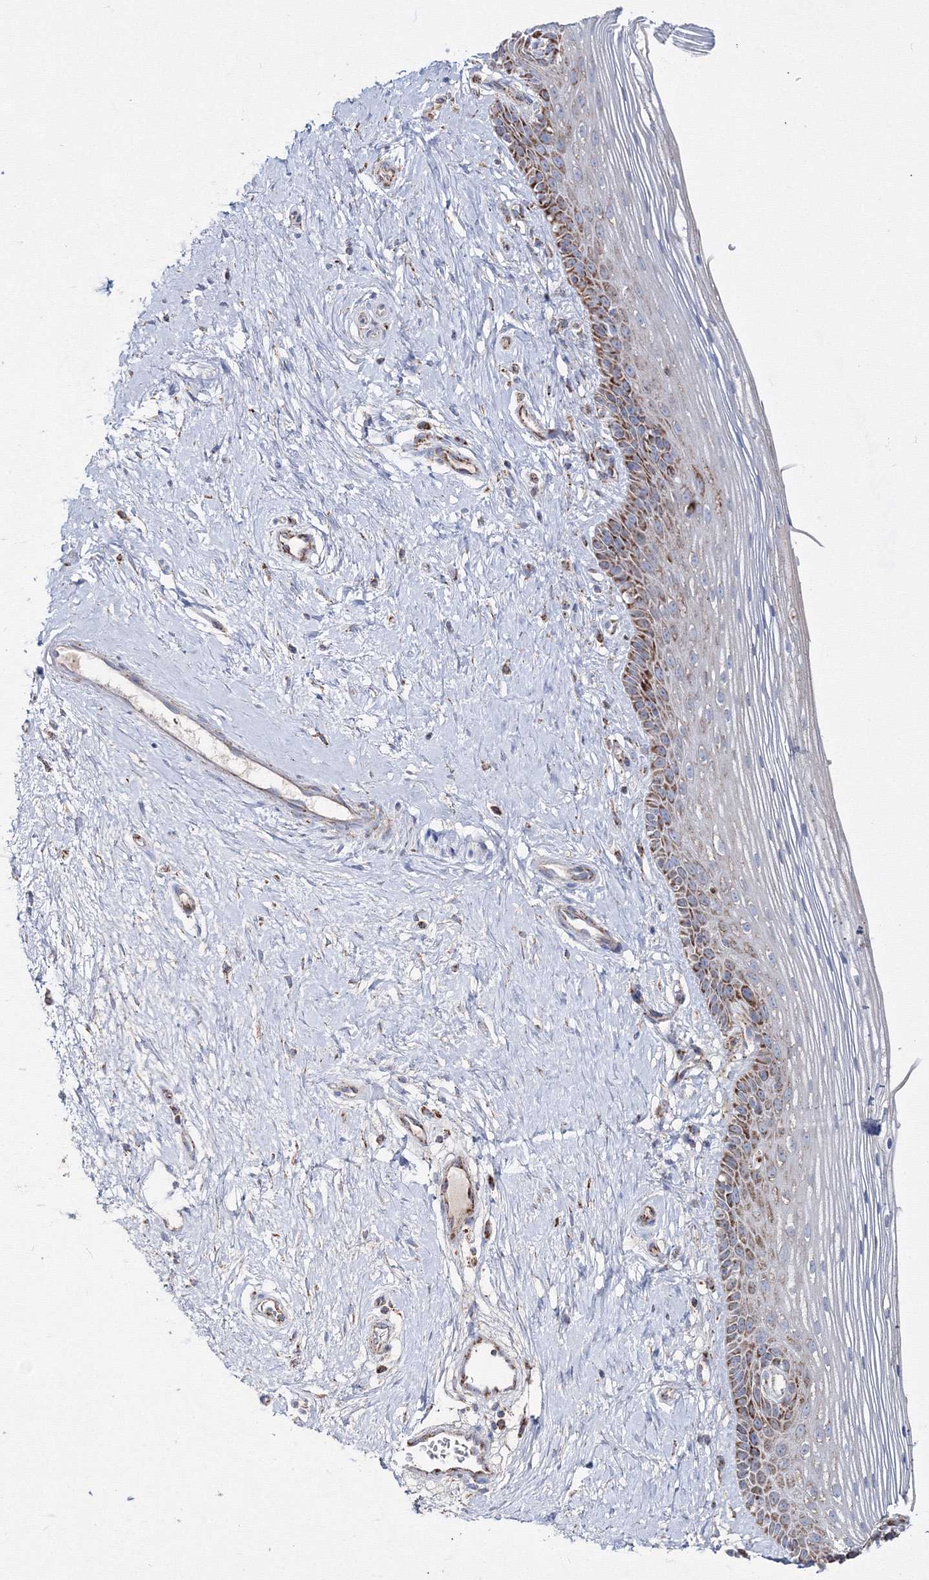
{"staining": {"intensity": "moderate", "quantity": "<25%", "location": "cytoplasmic/membranous"}, "tissue": "vagina", "cell_type": "Squamous epithelial cells", "image_type": "normal", "snomed": [{"axis": "morphology", "description": "Normal tissue, NOS"}, {"axis": "topography", "description": "Vagina"}], "caption": "The micrograph exhibits staining of normal vagina, revealing moderate cytoplasmic/membranous protein expression (brown color) within squamous epithelial cells.", "gene": "IGSF9", "patient": {"sex": "female", "age": 46}}